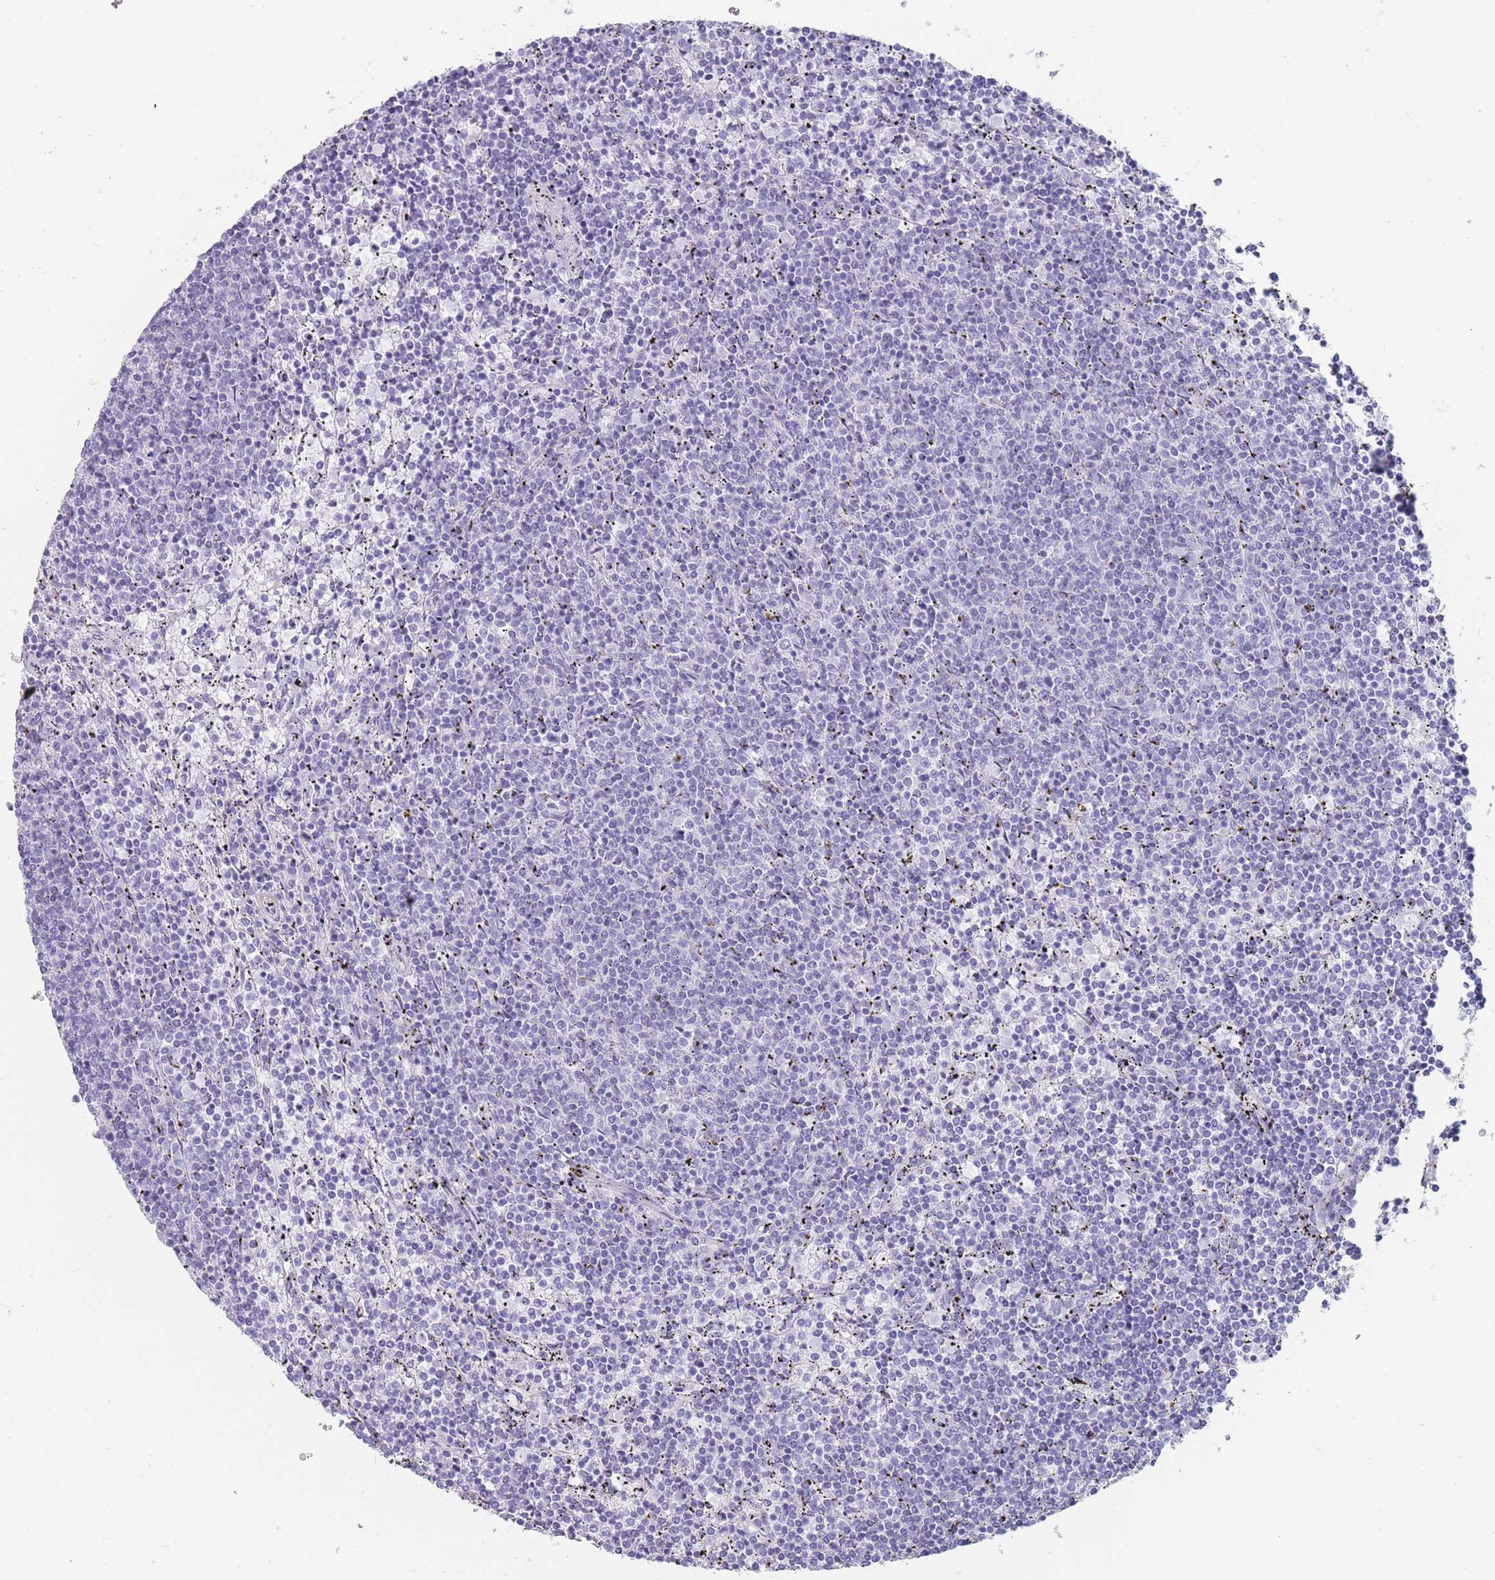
{"staining": {"intensity": "negative", "quantity": "none", "location": "none"}, "tissue": "lymphoma", "cell_type": "Tumor cells", "image_type": "cancer", "snomed": [{"axis": "morphology", "description": "Malignant lymphoma, non-Hodgkin's type, Low grade"}, {"axis": "topography", "description": "Spleen"}], "caption": "This photomicrograph is of malignant lymphoma, non-Hodgkin's type (low-grade) stained with IHC to label a protein in brown with the nuclei are counter-stained blue. There is no positivity in tumor cells. (Brightfield microscopy of DAB IHC at high magnification).", "gene": "FPGS", "patient": {"sex": "female", "age": 50}}